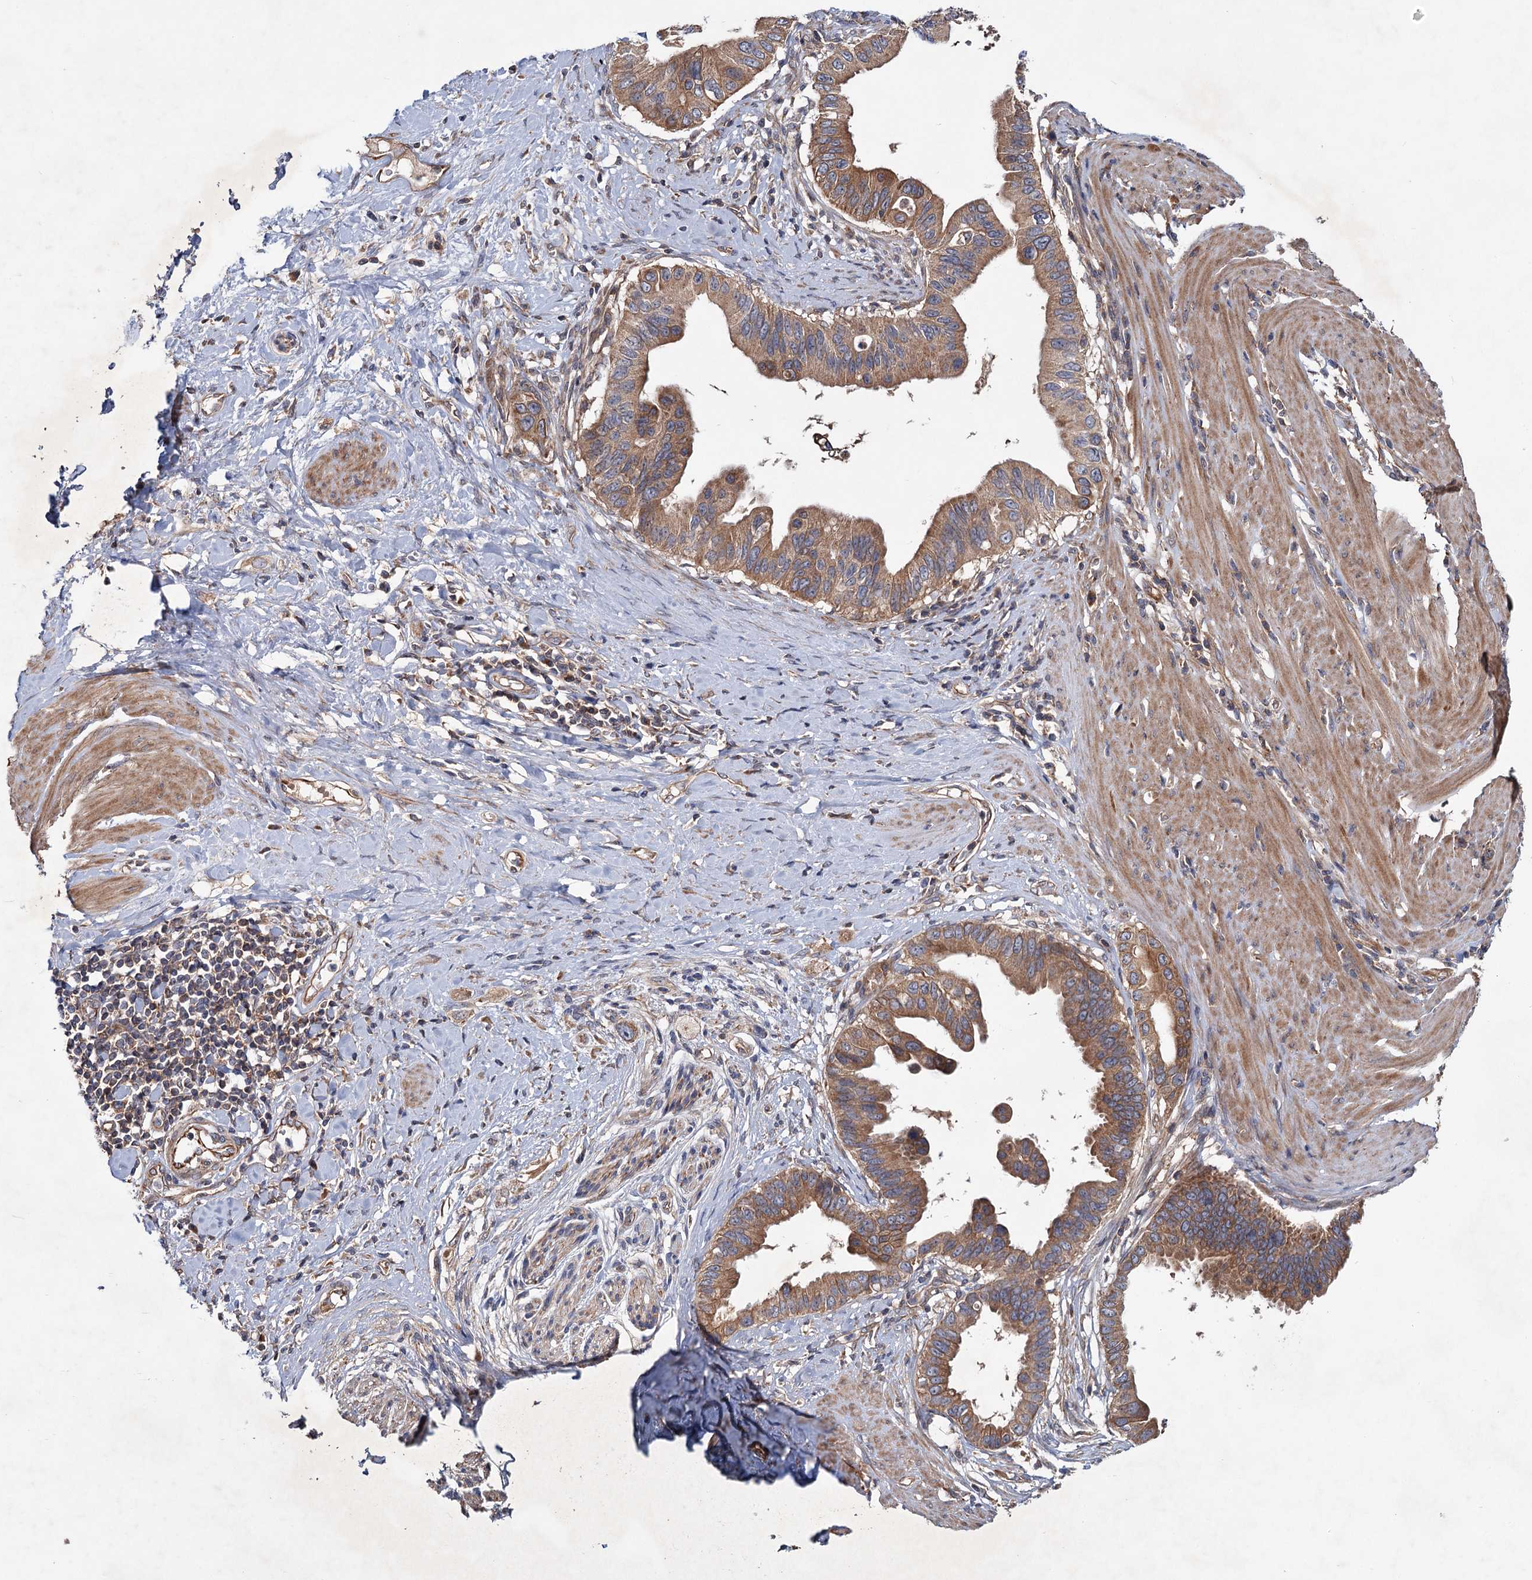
{"staining": {"intensity": "moderate", "quantity": ">75%", "location": "cytoplasmic/membranous"}, "tissue": "pancreatic cancer", "cell_type": "Tumor cells", "image_type": "cancer", "snomed": [{"axis": "morphology", "description": "Adenocarcinoma, NOS"}, {"axis": "topography", "description": "Pancreas"}], "caption": "A photomicrograph showing moderate cytoplasmic/membranous staining in about >75% of tumor cells in pancreatic cancer (adenocarcinoma), as visualized by brown immunohistochemical staining.", "gene": "MTRR", "patient": {"sex": "female", "age": 56}}